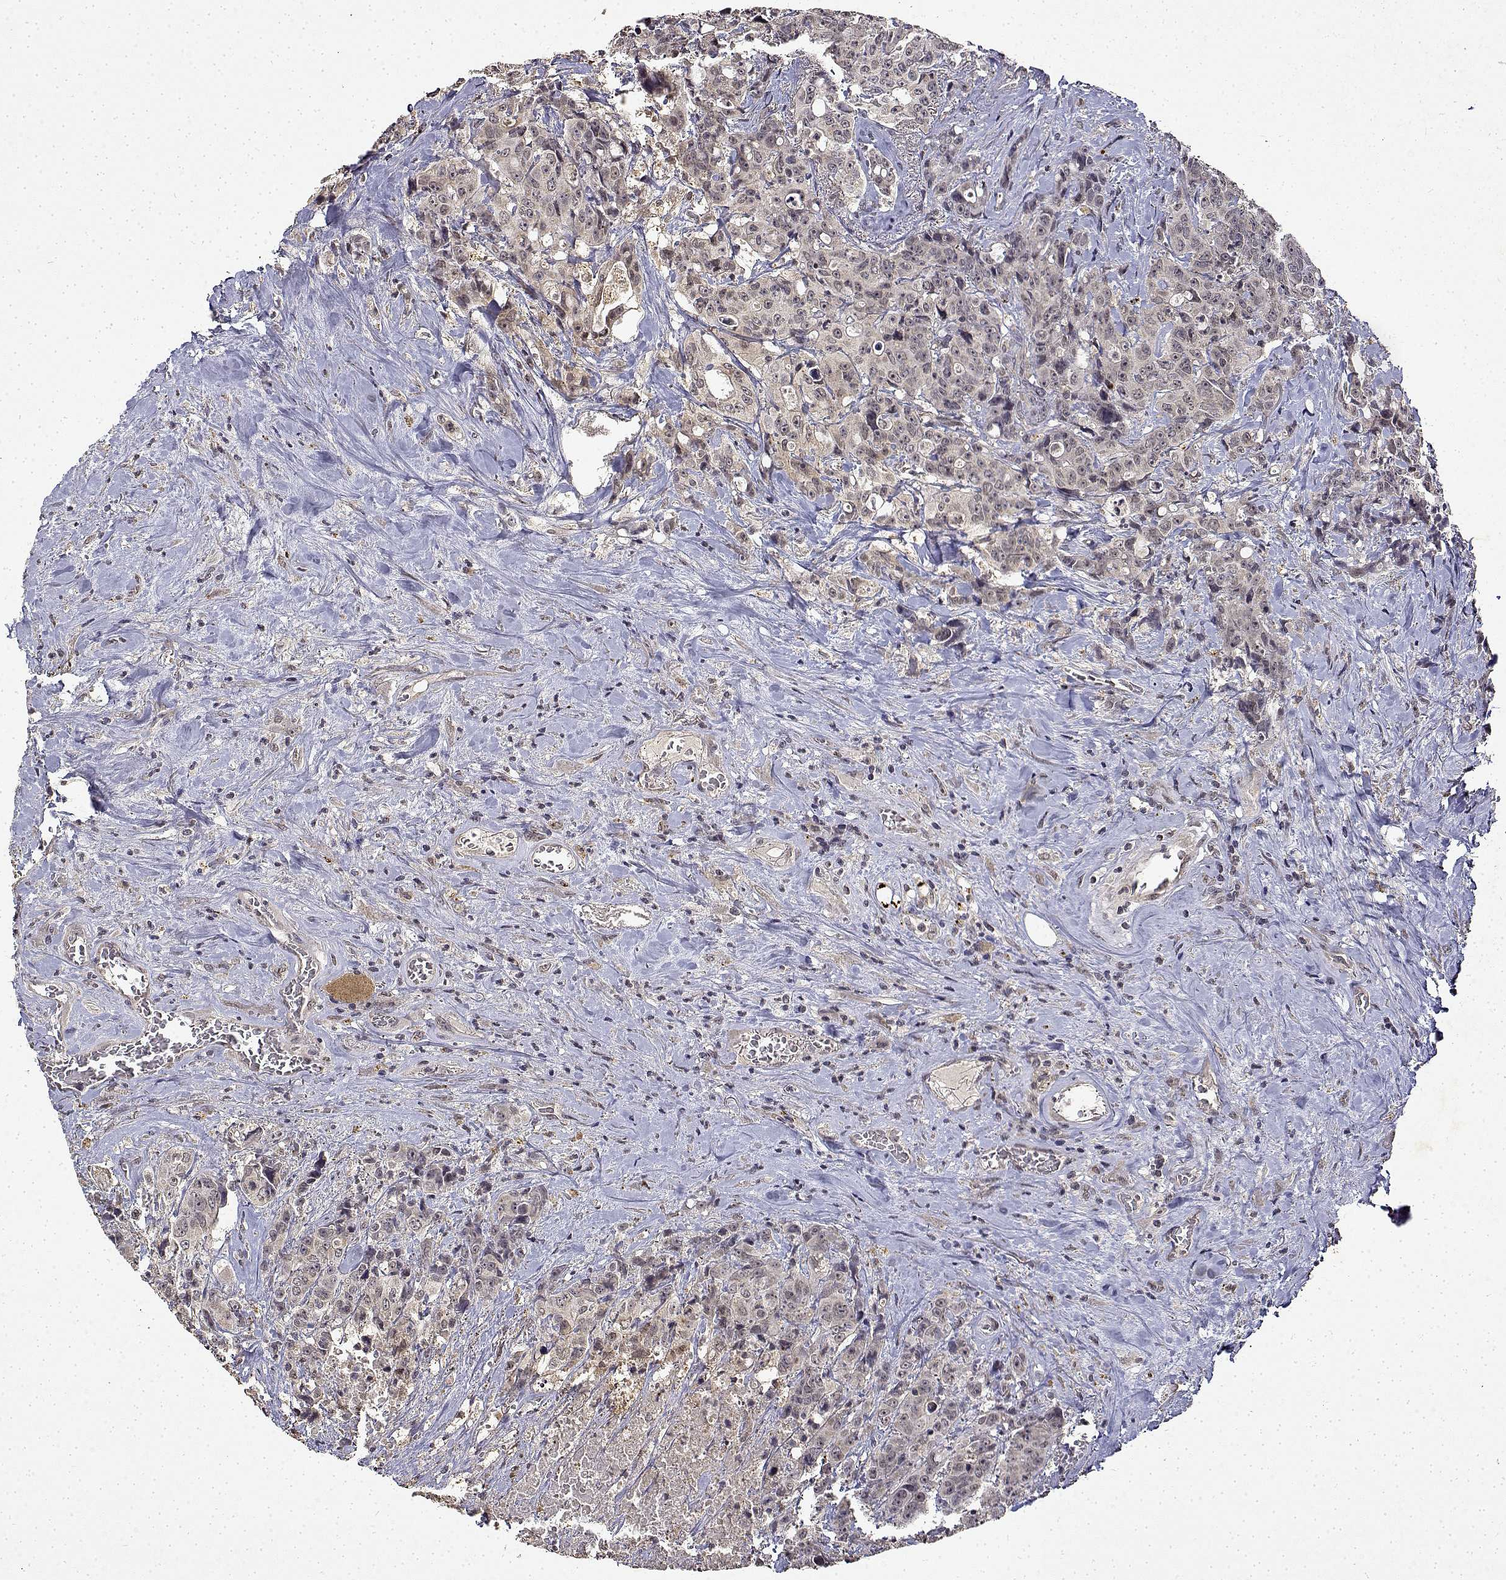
{"staining": {"intensity": "negative", "quantity": "none", "location": "none"}, "tissue": "colorectal cancer", "cell_type": "Tumor cells", "image_type": "cancer", "snomed": [{"axis": "morphology", "description": "Adenocarcinoma, NOS"}, {"axis": "topography", "description": "Rectum"}], "caption": "Image shows no protein expression in tumor cells of colorectal cancer tissue.", "gene": "BDNF", "patient": {"sex": "female", "age": 62}}